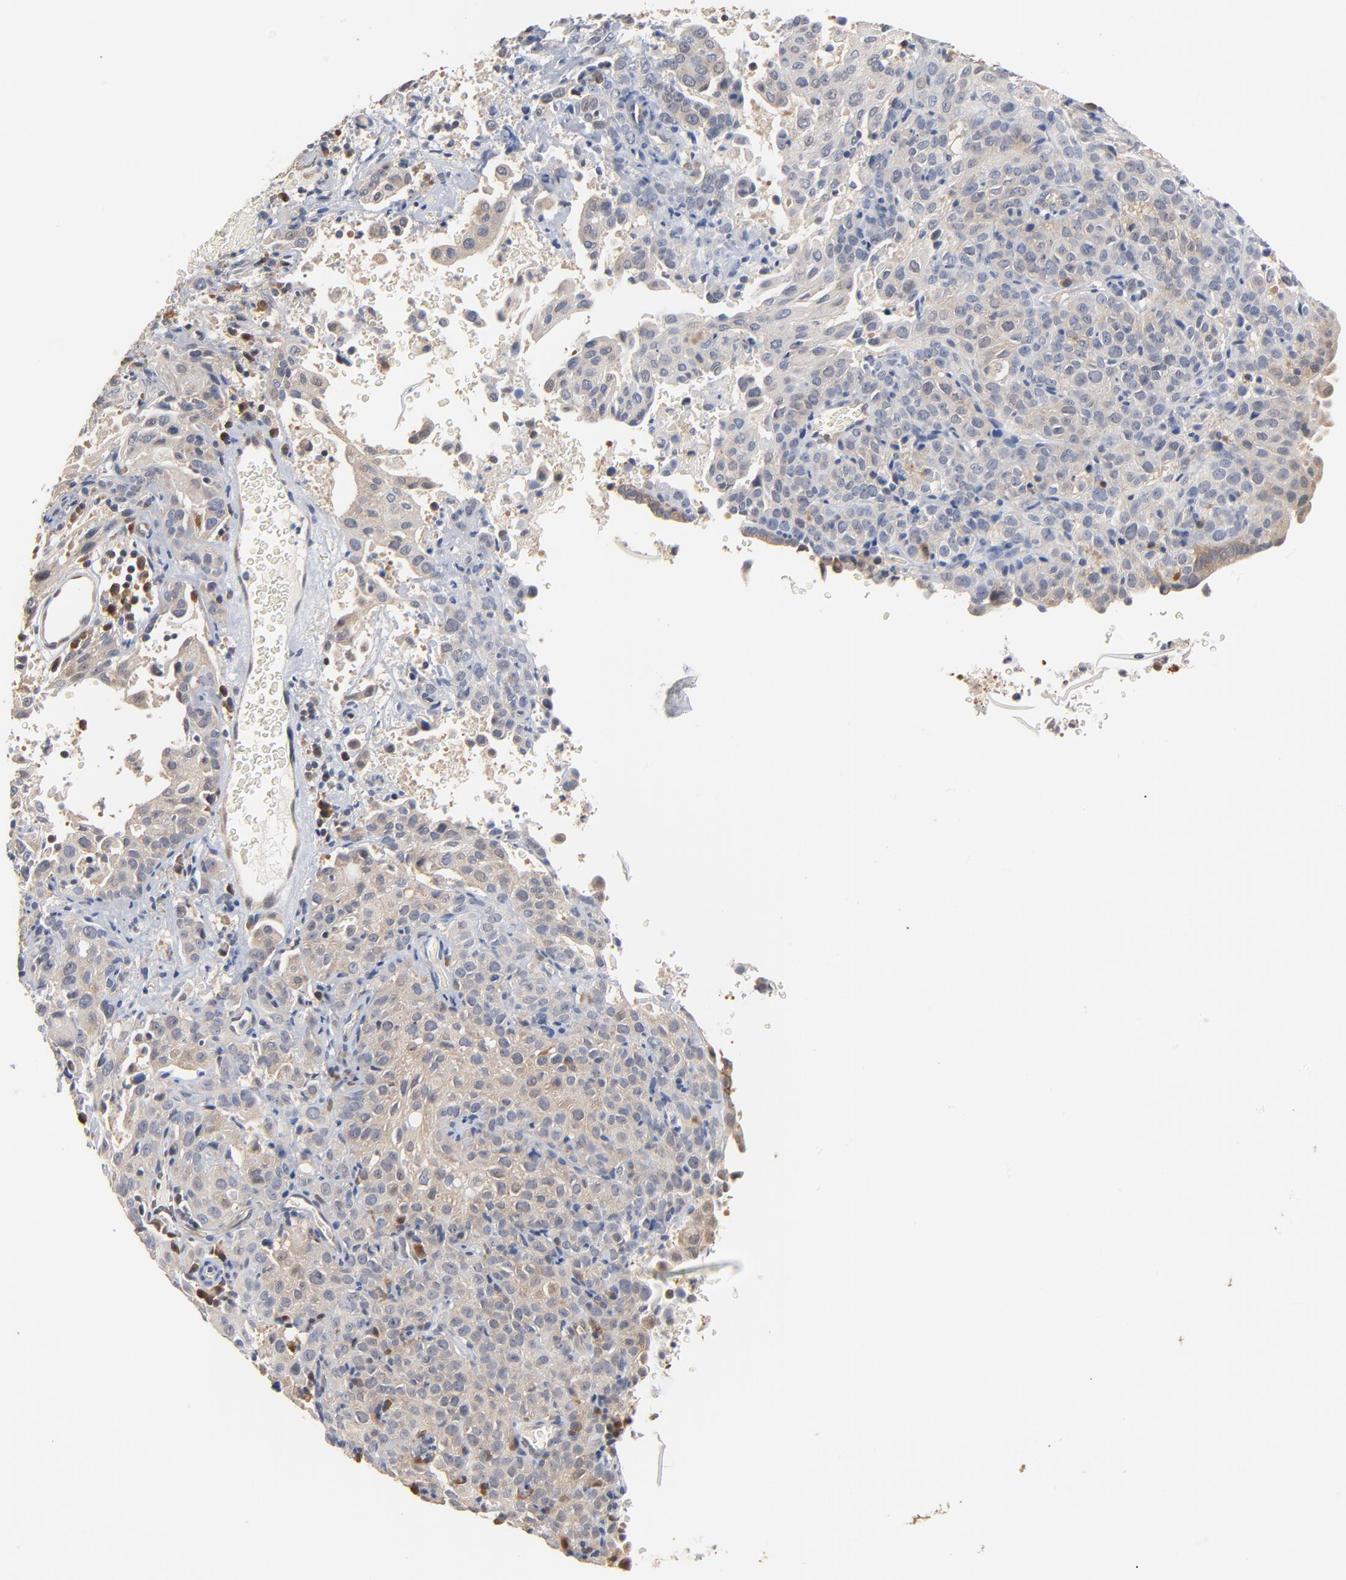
{"staining": {"intensity": "weak", "quantity": ">75%", "location": "cytoplasmic/membranous"}, "tissue": "cervical cancer", "cell_type": "Tumor cells", "image_type": "cancer", "snomed": [{"axis": "morphology", "description": "Squamous cell carcinoma, NOS"}, {"axis": "topography", "description": "Cervix"}], "caption": "Approximately >75% of tumor cells in cervical squamous cell carcinoma exhibit weak cytoplasmic/membranous protein positivity as visualized by brown immunohistochemical staining.", "gene": "EPCAM", "patient": {"sex": "female", "age": 41}}